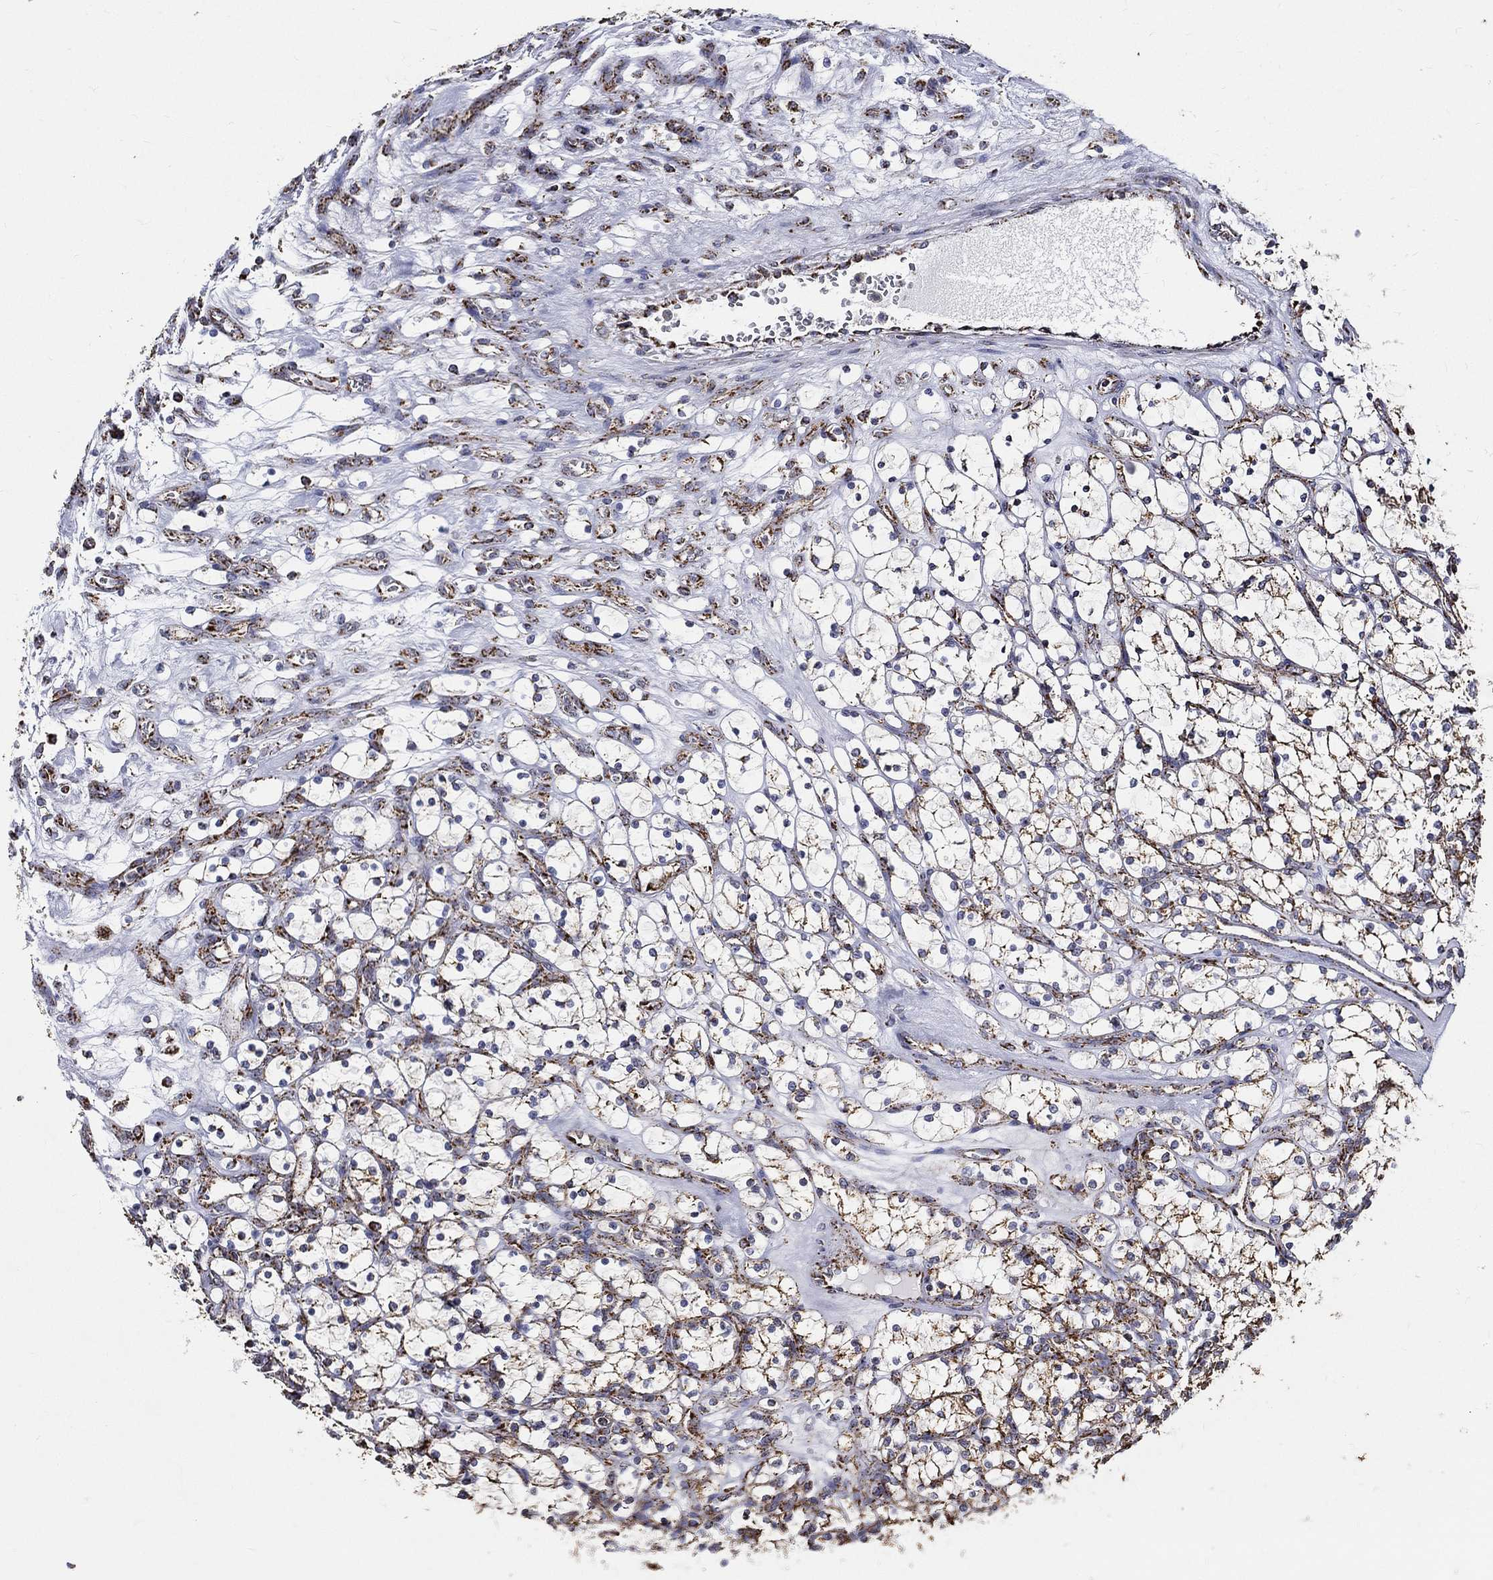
{"staining": {"intensity": "moderate", "quantity": ">75%", "location": "cytoplasmic/membranous"}, "tissue": "renal cancer", "cell_type": "Tumor cells", "image_type": "cancer", "snomed": [{"axis": "morphology", "description": "Adenocarcinoma, NOS"}, {"axis": "topography", "description": "Kidney"}], "caption": "The image exhibits a brown stain indicating the presence of a protein in the cytoplasmic/membranous of tumor cells in adenocarcinoma (renal). Nuclei are stained in blue.", "gene": "NDUFAB1", "patient": {"sex": "female", "age": 69}}